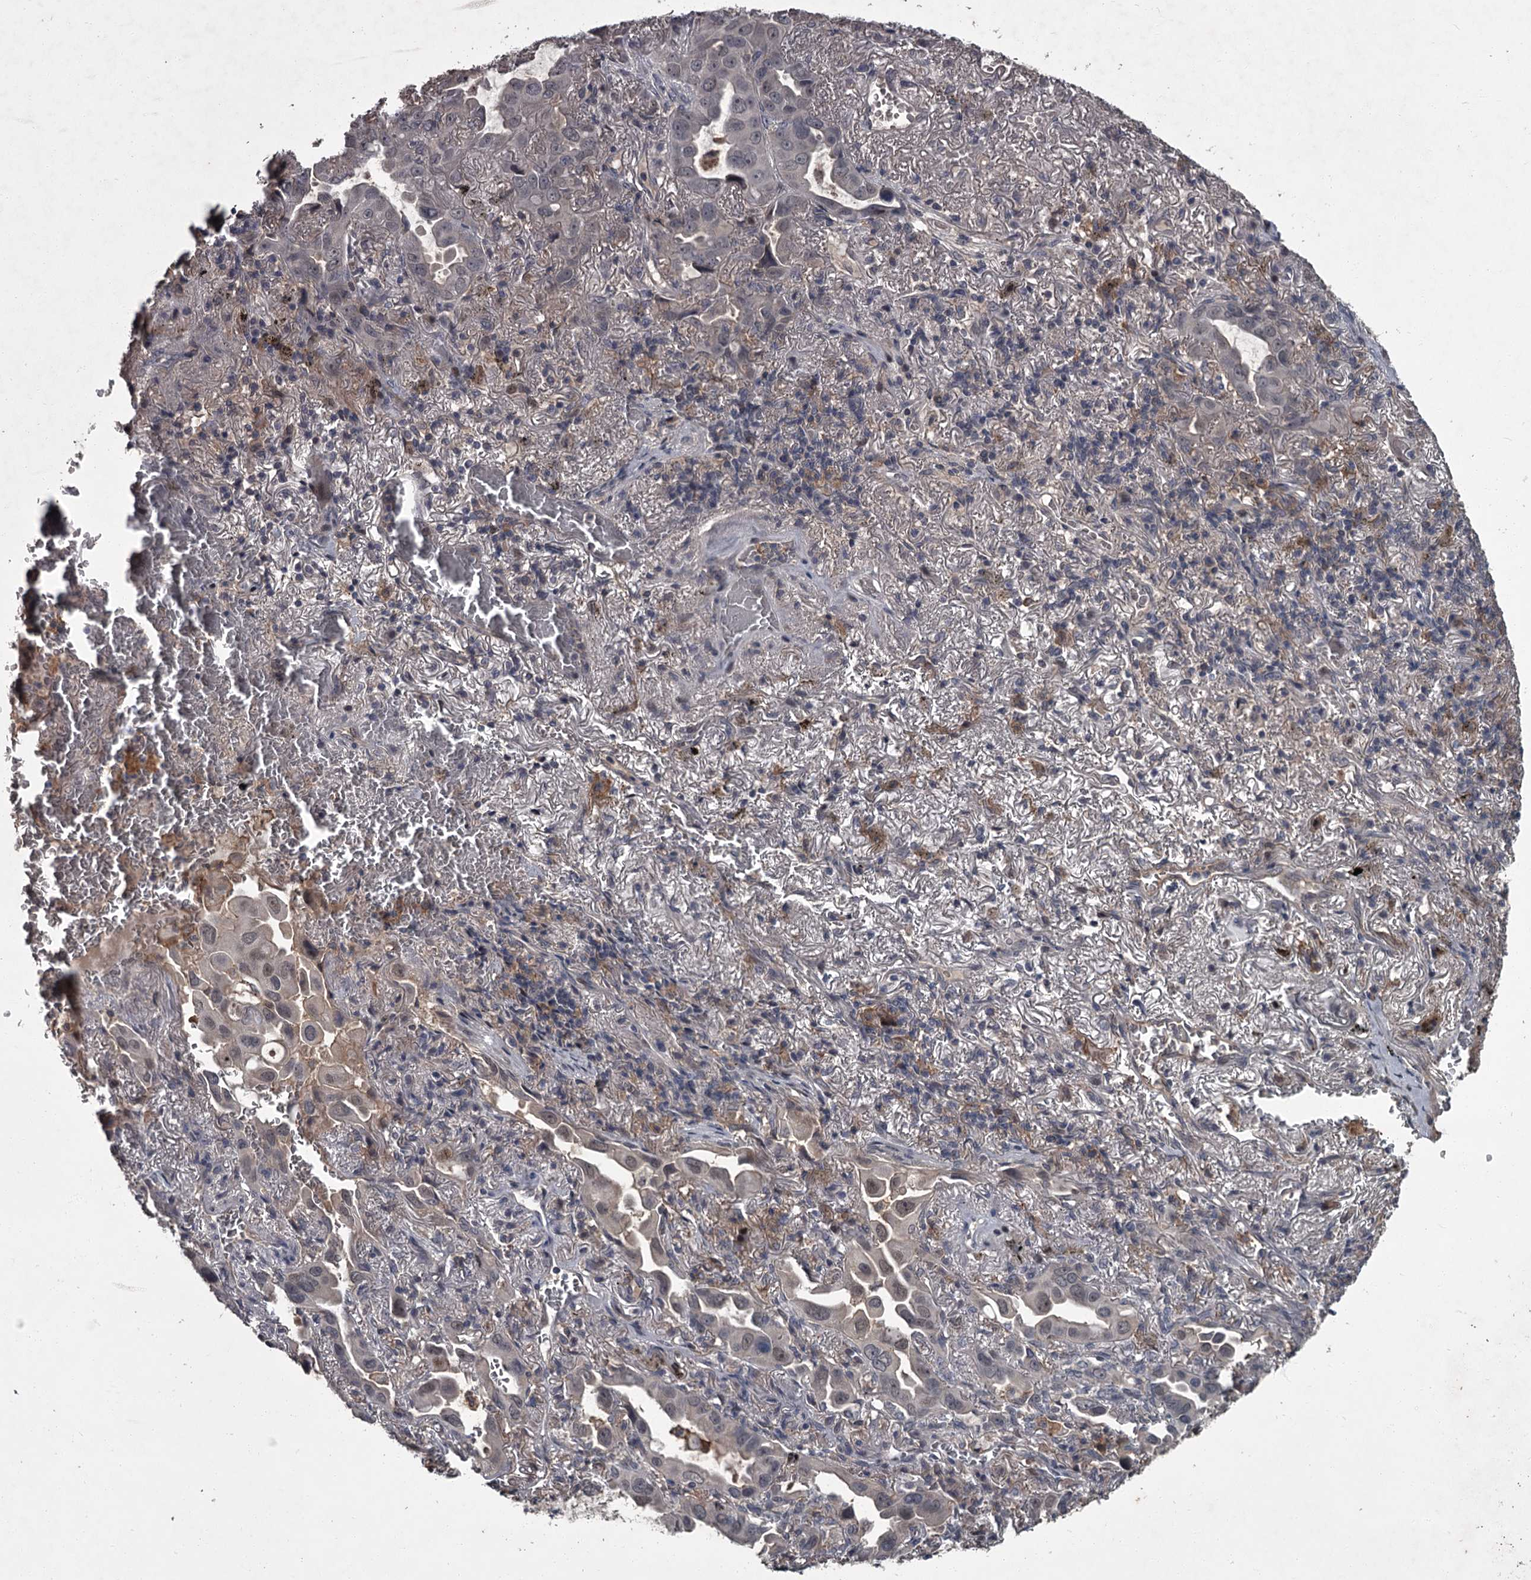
{"staining": {"intensity": "negative", "quantity": "none", "location": "none"}, "tissue": "lung cancer", "cell_type": "Tumor cells", "image_type": "cancer", "snomed": [{"axis": "morphology", "description": "Adenocarcinoma, NOS"}, {"axis": "topography", "description": "Lung"}], "caption": "Tumor cells show no significant expression in lung adenocarcinoma.", "gene": "FLVCR2", "patient": {"sex": "male", "age": 64}}